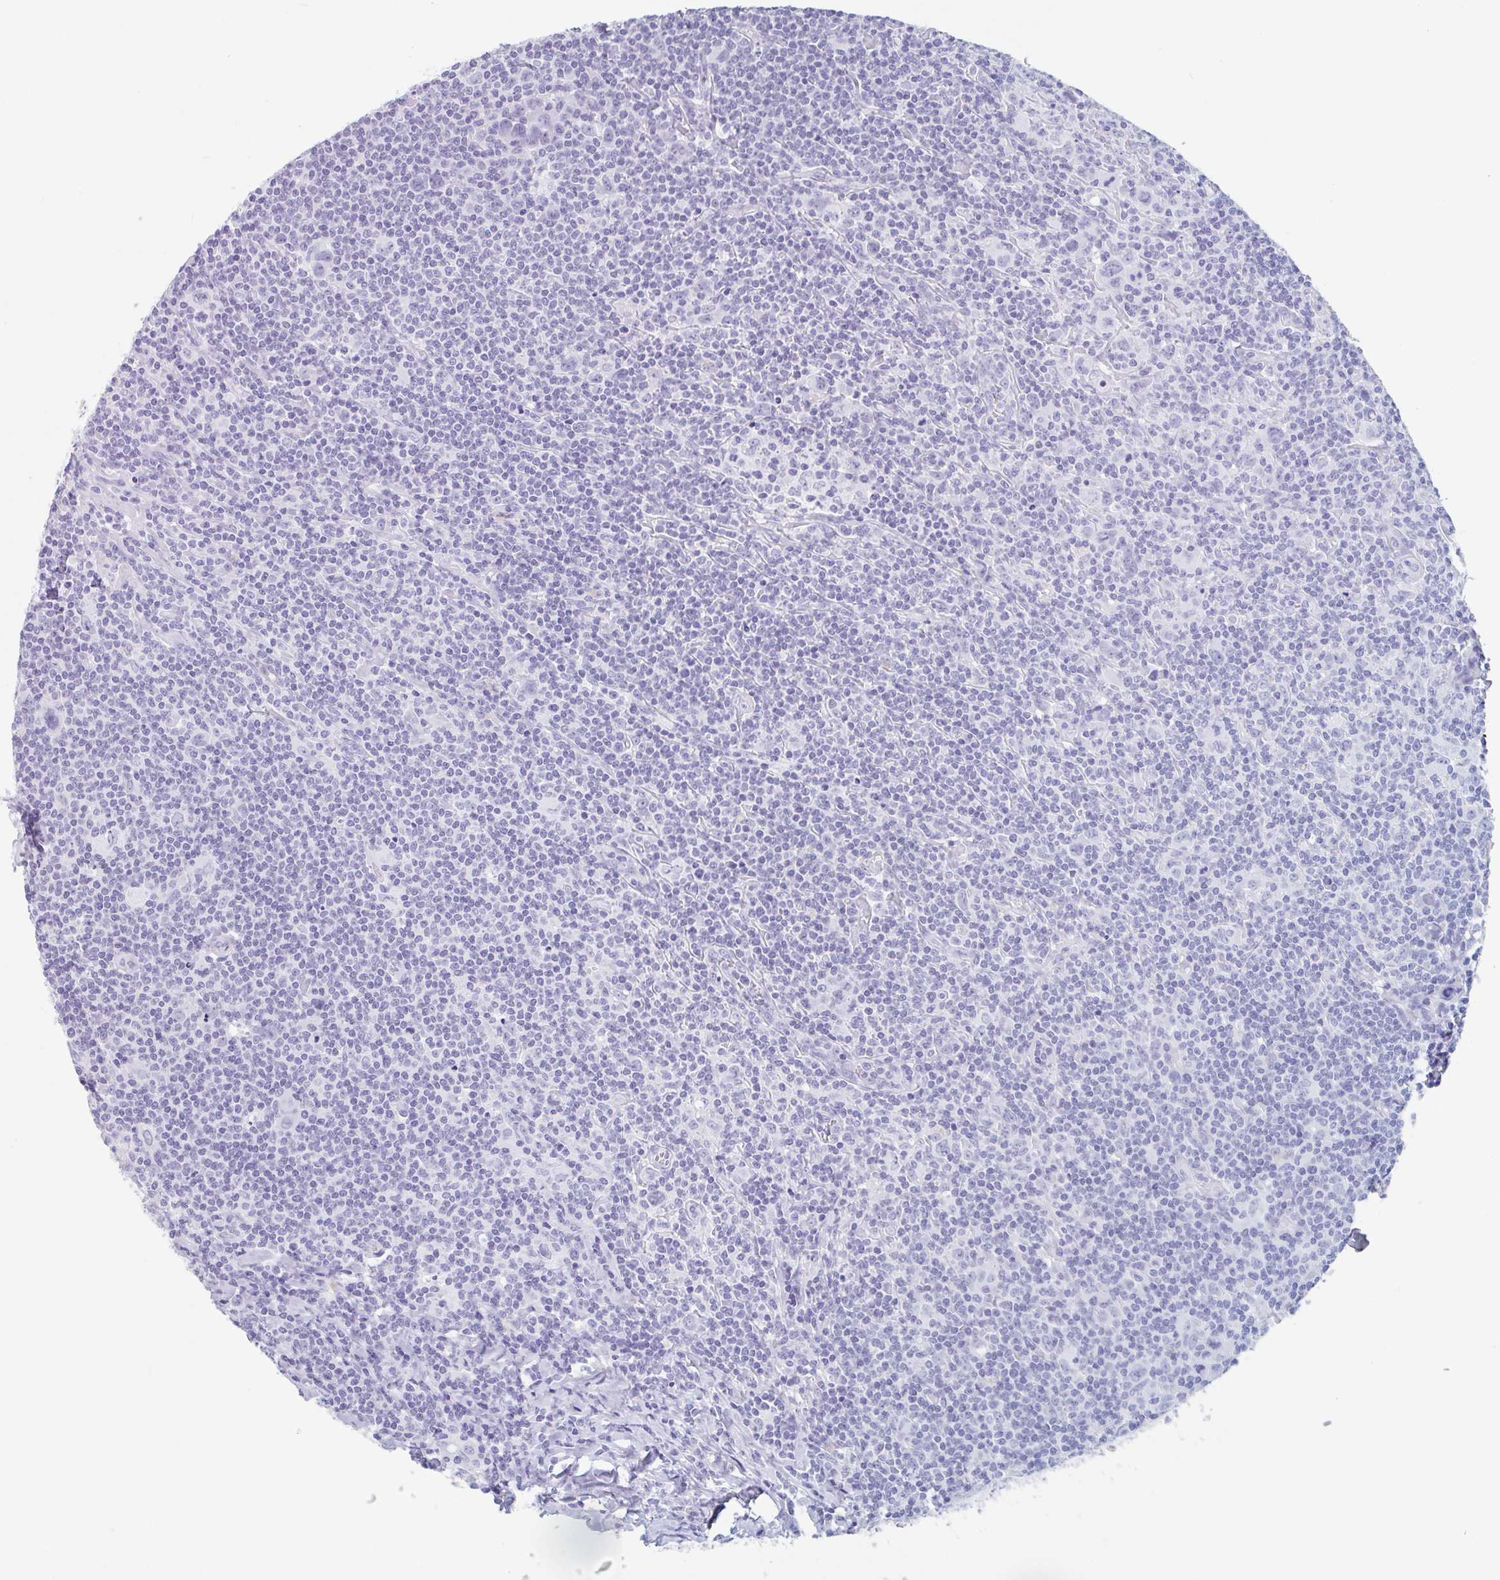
{"staining": {"intensity": "negative", "quantity": "none", "location": "none"}, "tissue": "lymphoma", "cell_type": "Tumor cells", "image_type": "cancer", "snomed": [{"axis": "morphology", "description": "Hodgkin's disease, NOS"}, {"axis": "topography", "description": "Lymph node"}], "caption": "Immunohistochemistry photomicrograph of neoplastic tissue: Hodgkin's disease stained with DAB (3,3'-diaminobenzidine) displays no significant protein positivity in tumor cells.", "gene": "EMC4", "patient": {"sex": "female", "age": 18}}